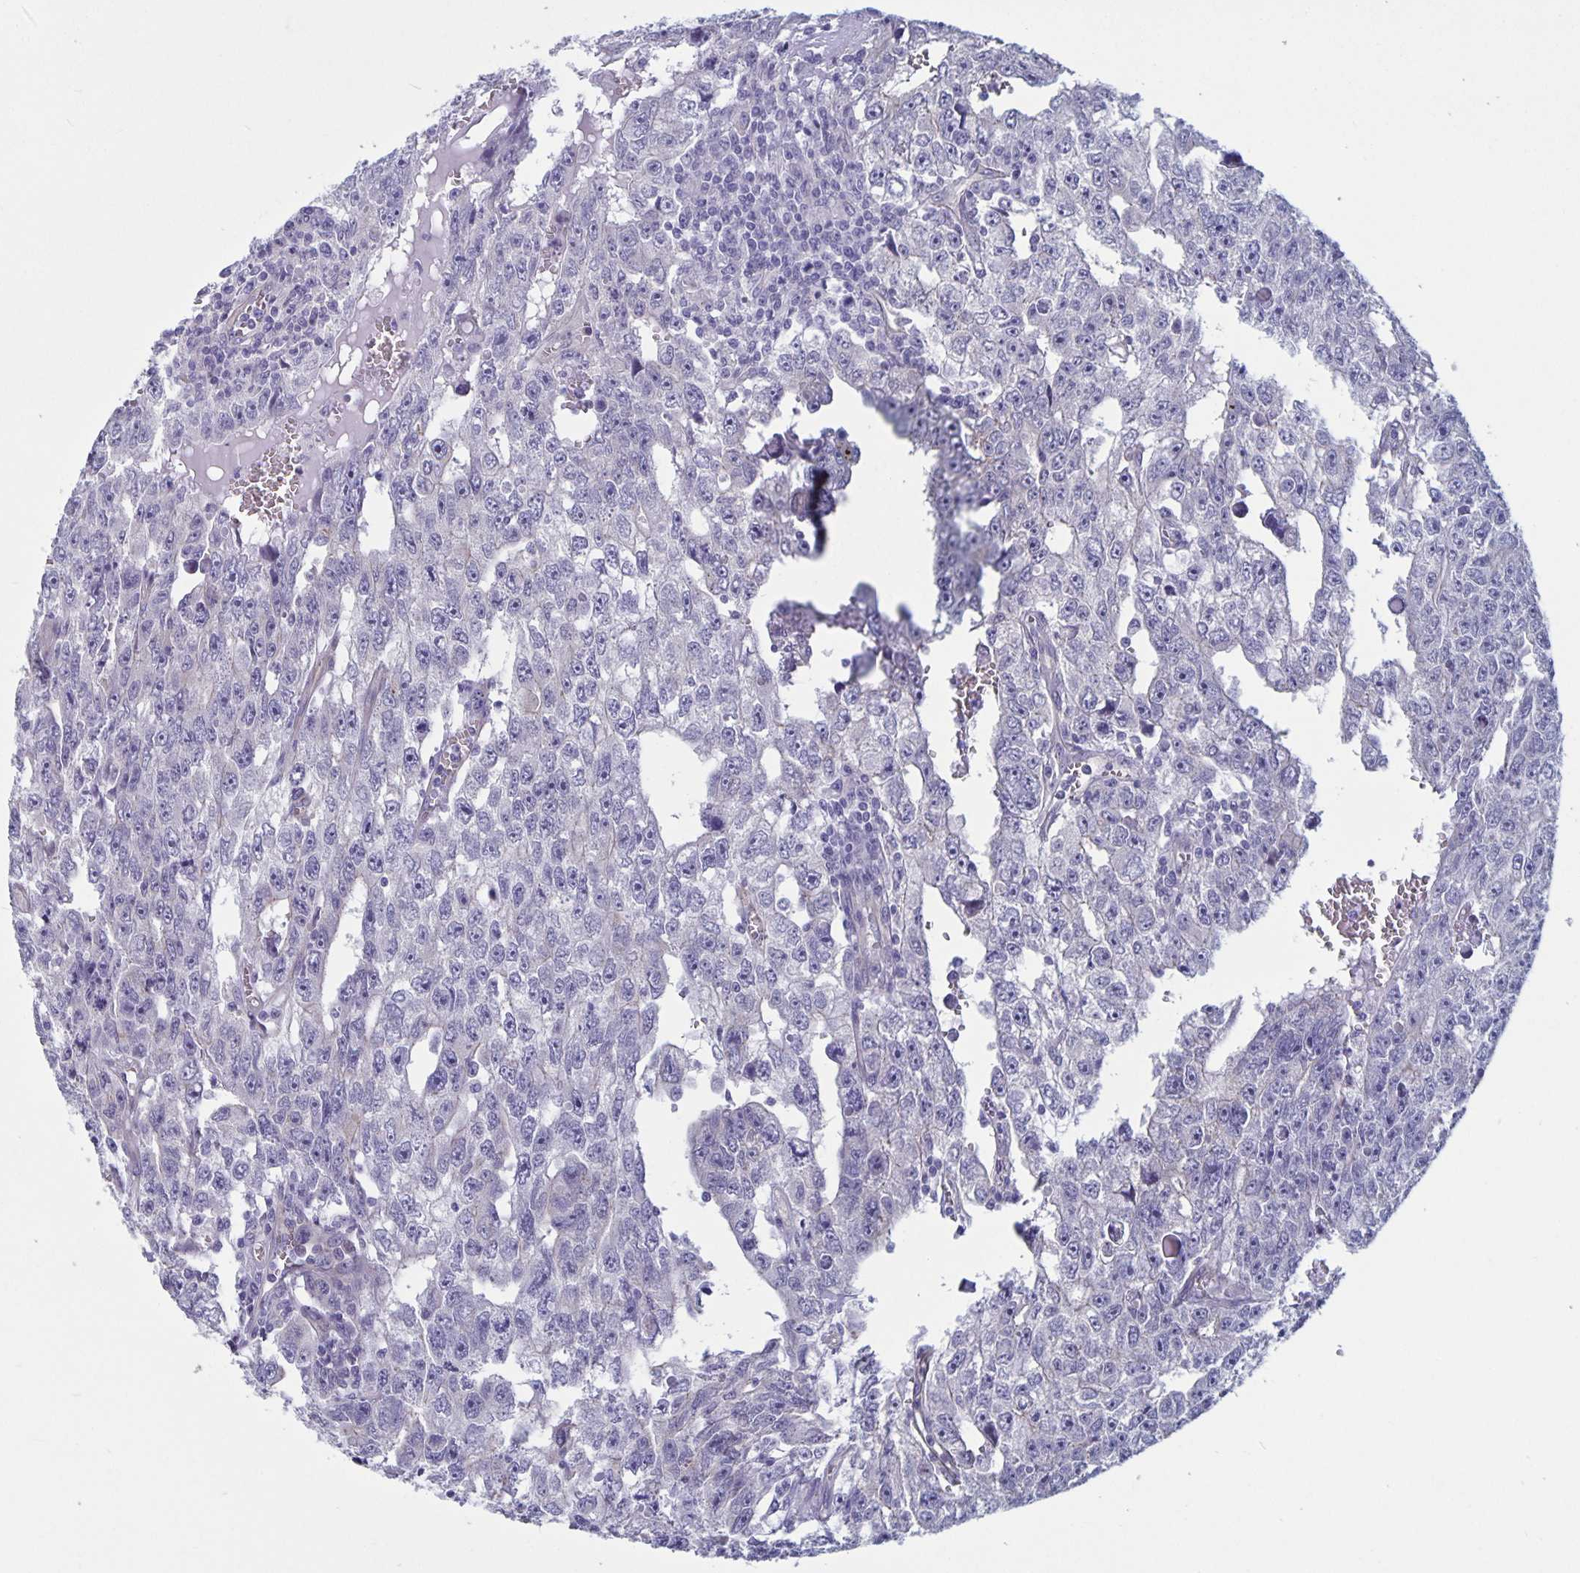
{"staining": {"intensity": "negative", "quantity": "none", "location": "none"}, "tissue": "testis cancer", "cell_type": "Tumor cells", "image_type": "cancer", "snomed": [{"axis": "morphology", "description": "Carcinoma, Embryonal, NOS"}, {"axis": "topography", "description": "Testis"}], "caption": "DAB (3,3'-diaminobenzidine) immunohistochemical staining of human testis cancer (embryonal carcinoma) reveals no significant positivity in tumor cells.", "gene": "PLCB3", "patient": {"sex": "male", "age": 20}}